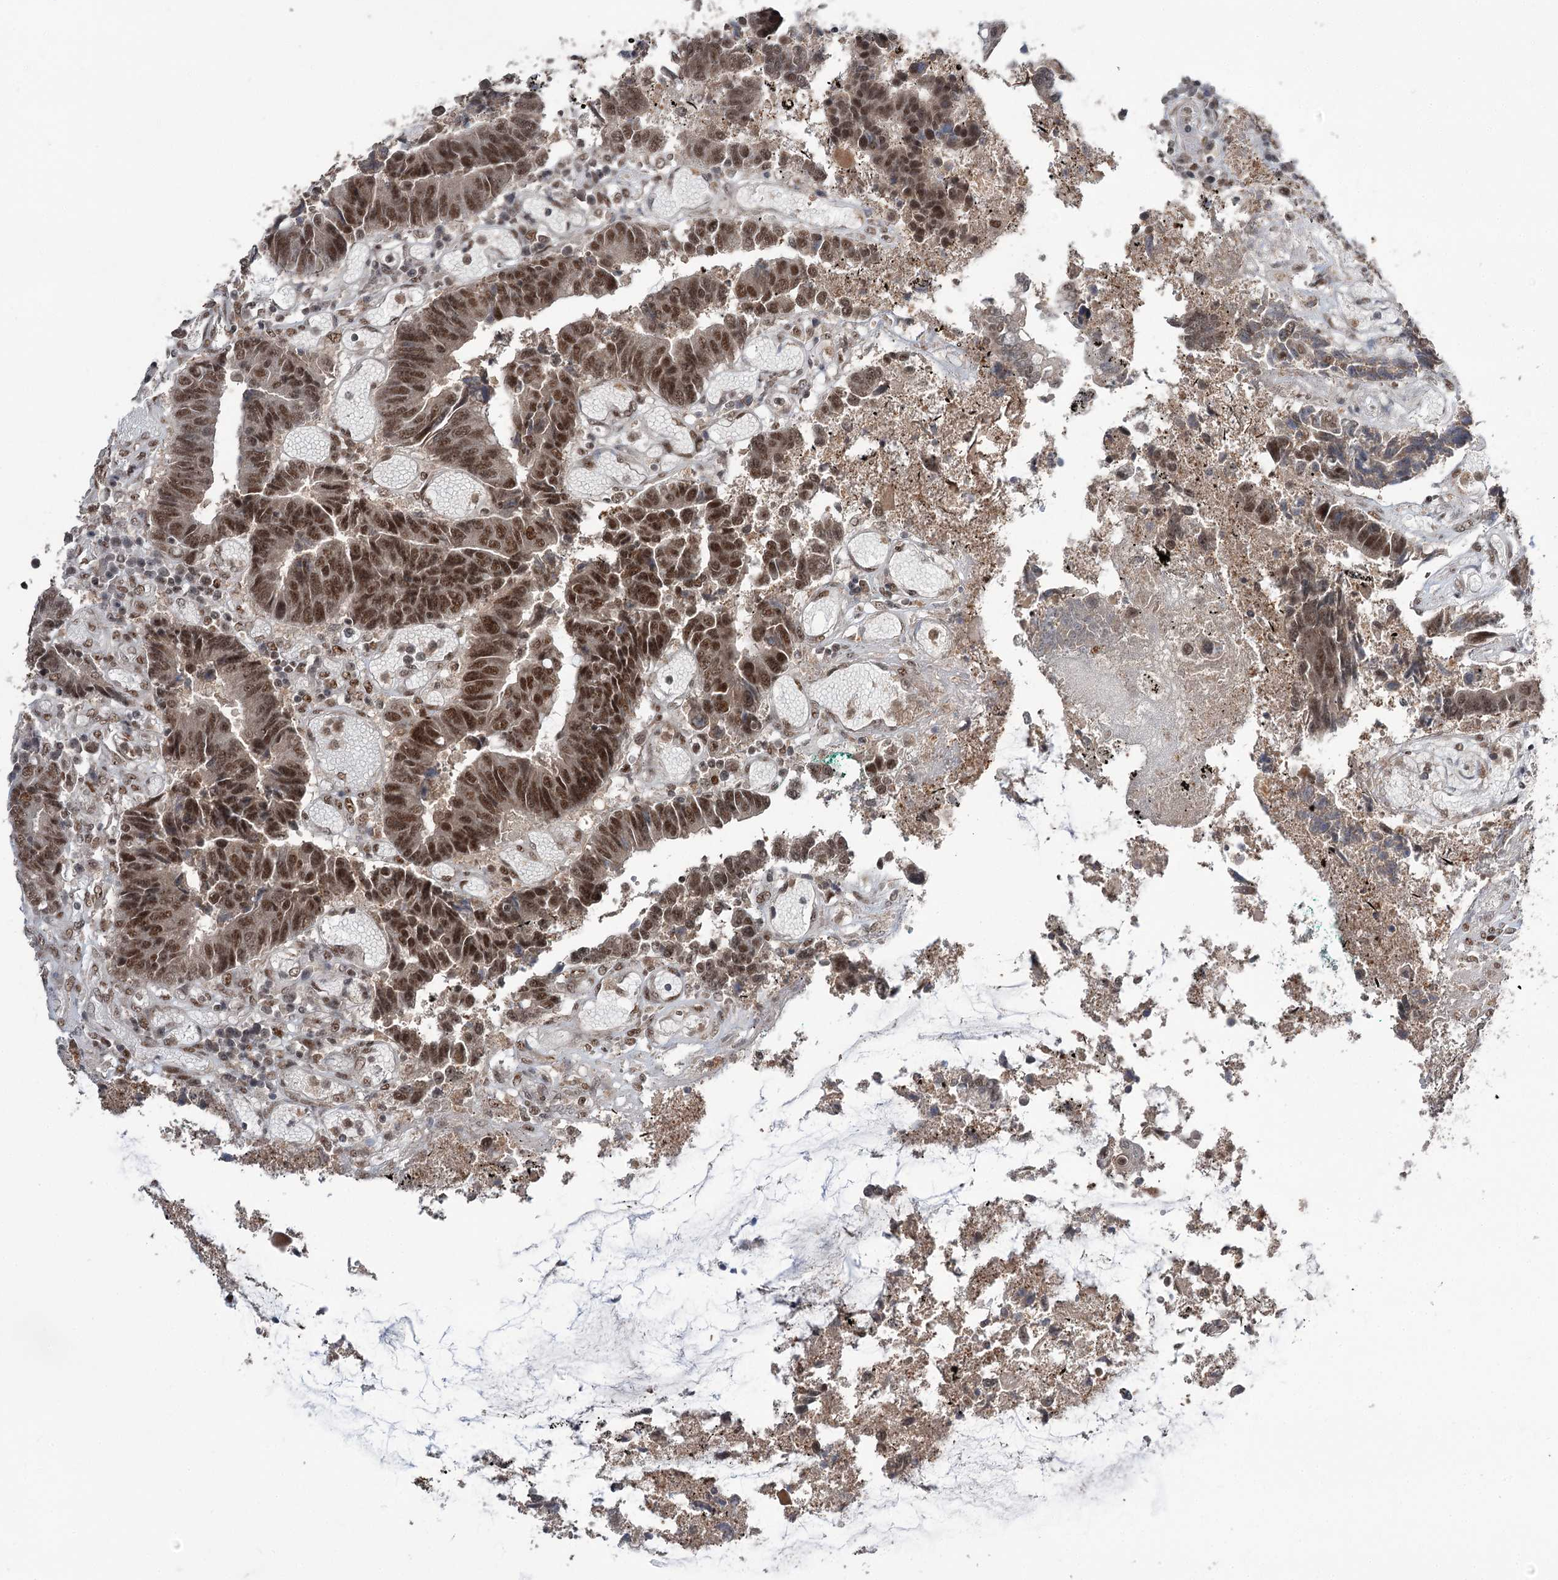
{"staining": {"intensity": "moderate", "quantity": ">75%", "location": "nuclear"}, "tissue": "colorectal cancer", "cell_type": "Tumor cells", "image_type": "cancer", "snomed": [{"axis": "morphology", "description": "Adenocarcinoma, NOS"}, {"axis": "topography", "description": "Rectum"}], "caption": "Protein expression analysis of colorectal adenocarcinoma shows moderate nuclear positivity in about >75% of tumor cells.", "gene": "ERCC3", "patient": {"sex": "male", "age": 84}}